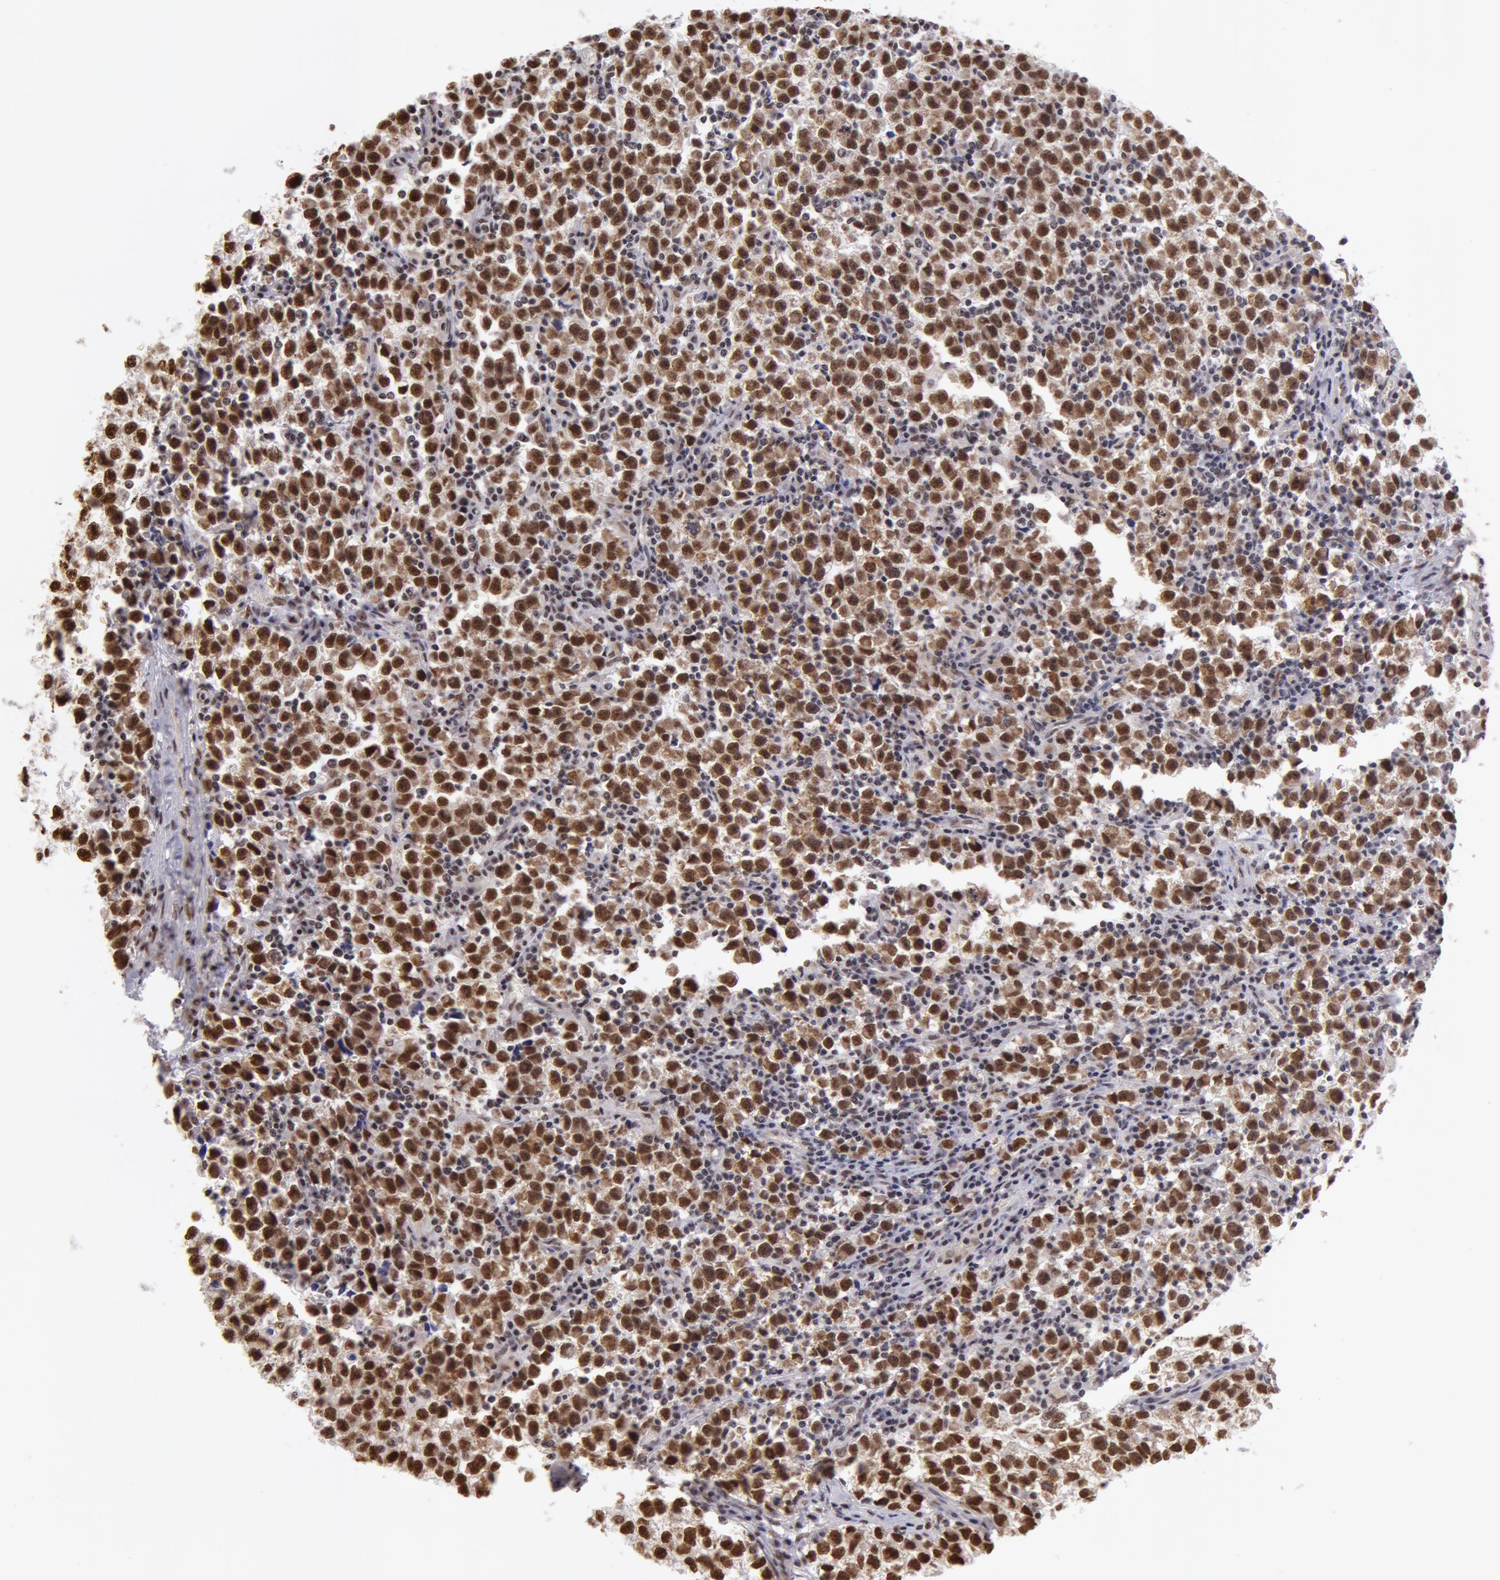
{"staining": {"intensity": "moderate", "quantity": "25%-75%", "location": "nuclear"}, "tissue": "testis cancer", "cell_type": "Tumor cells", "image_type": "cancer", "snomed": [{"axis": "morphology", "description": "Seminoma, NOS"}, {"axis": "topography", "description": "Testis"}], "caption": "Immunohistochemical staining of human testis cancer (seminoma) exhibits medium levels of moderate nuclear protein positivity in about 25%-75% of tumor cells.", "gene": "VRTN", "patient": {"sex": "male", "age": 35}}